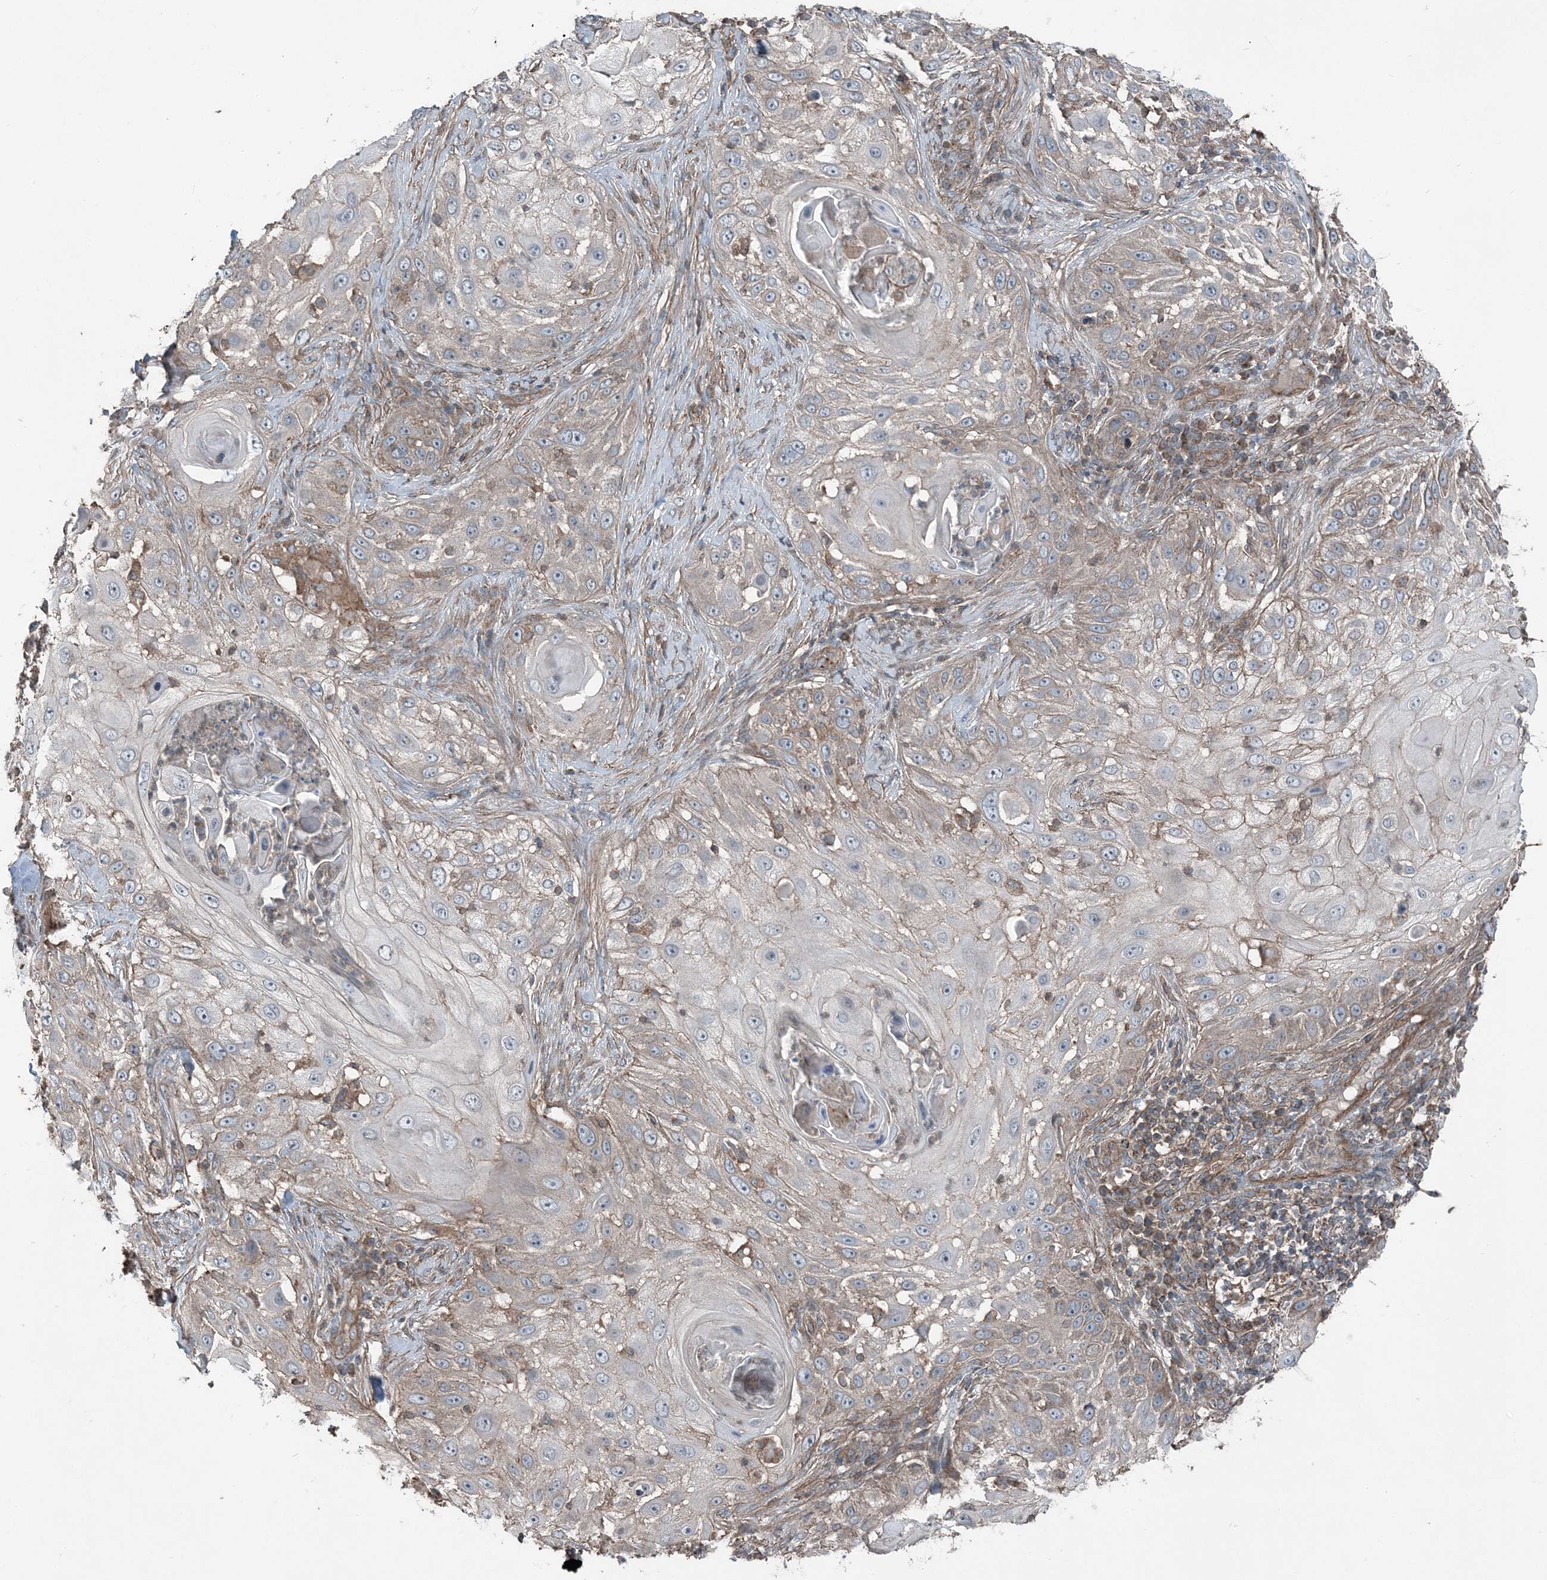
{"staining": {"intensity": "weak", "quantity": "<25%", "location": "cytoplasmic/membranous"}, "tissue": "skin cancer", "cell_type": "Tumor cells", "image_type": "cancer", "snomed": [{"axis": "morphology", "description": "Squamous cell carcinoma, NOS"}, {"axis": "topography", "description": "Skin"}], "caption": "Squamous cell carcinoma (skin) stained for a protein using immunohistochemistry demonstrates no positivity tumor cells.", "gene": "KY", "patient": {"sex": "female", "age": 44}}